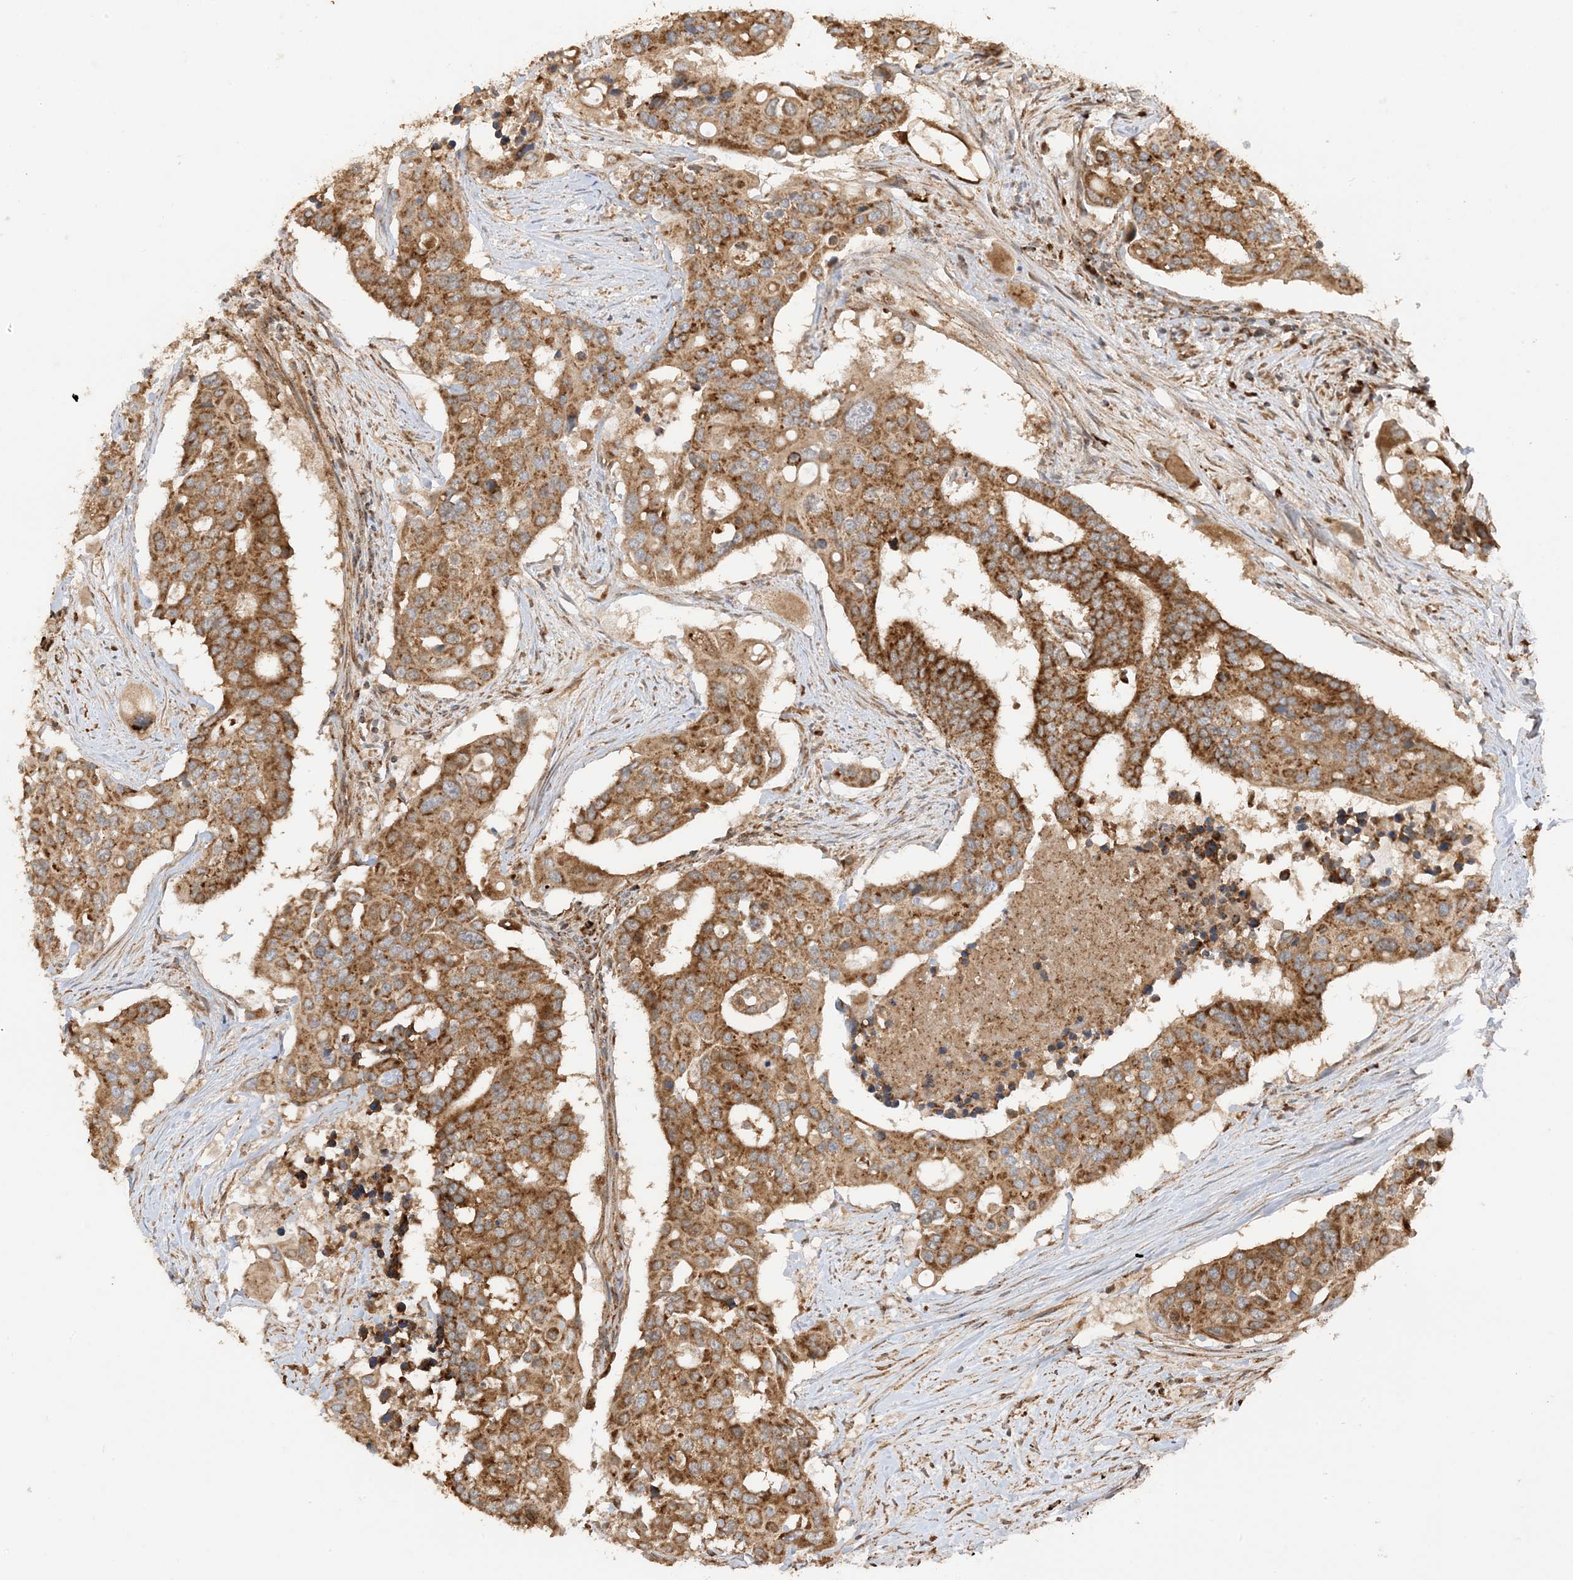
{"staining": {"intensity": "strong", "quantity": ">75%", "location": "cytoplasmic/membranous"}, "tissue": "colorectal cancer", "cell_type": "Tumor cells", "image_type": "cancer", "snomed": [{"axis": "morphology", "description": "Adenocarcinoma, NOS"}, {"axis": "topography", "description": "Colon"}], "caption": "A photomicrograph showing strong cytoplasmic/membranous expression in about >75% of tumor cells in colorectal adenocarcinoma, as visualized by brown immunohistochemical staining.", "gene": "N4BP3", "patient": {"sex": "male", "age": 77}}